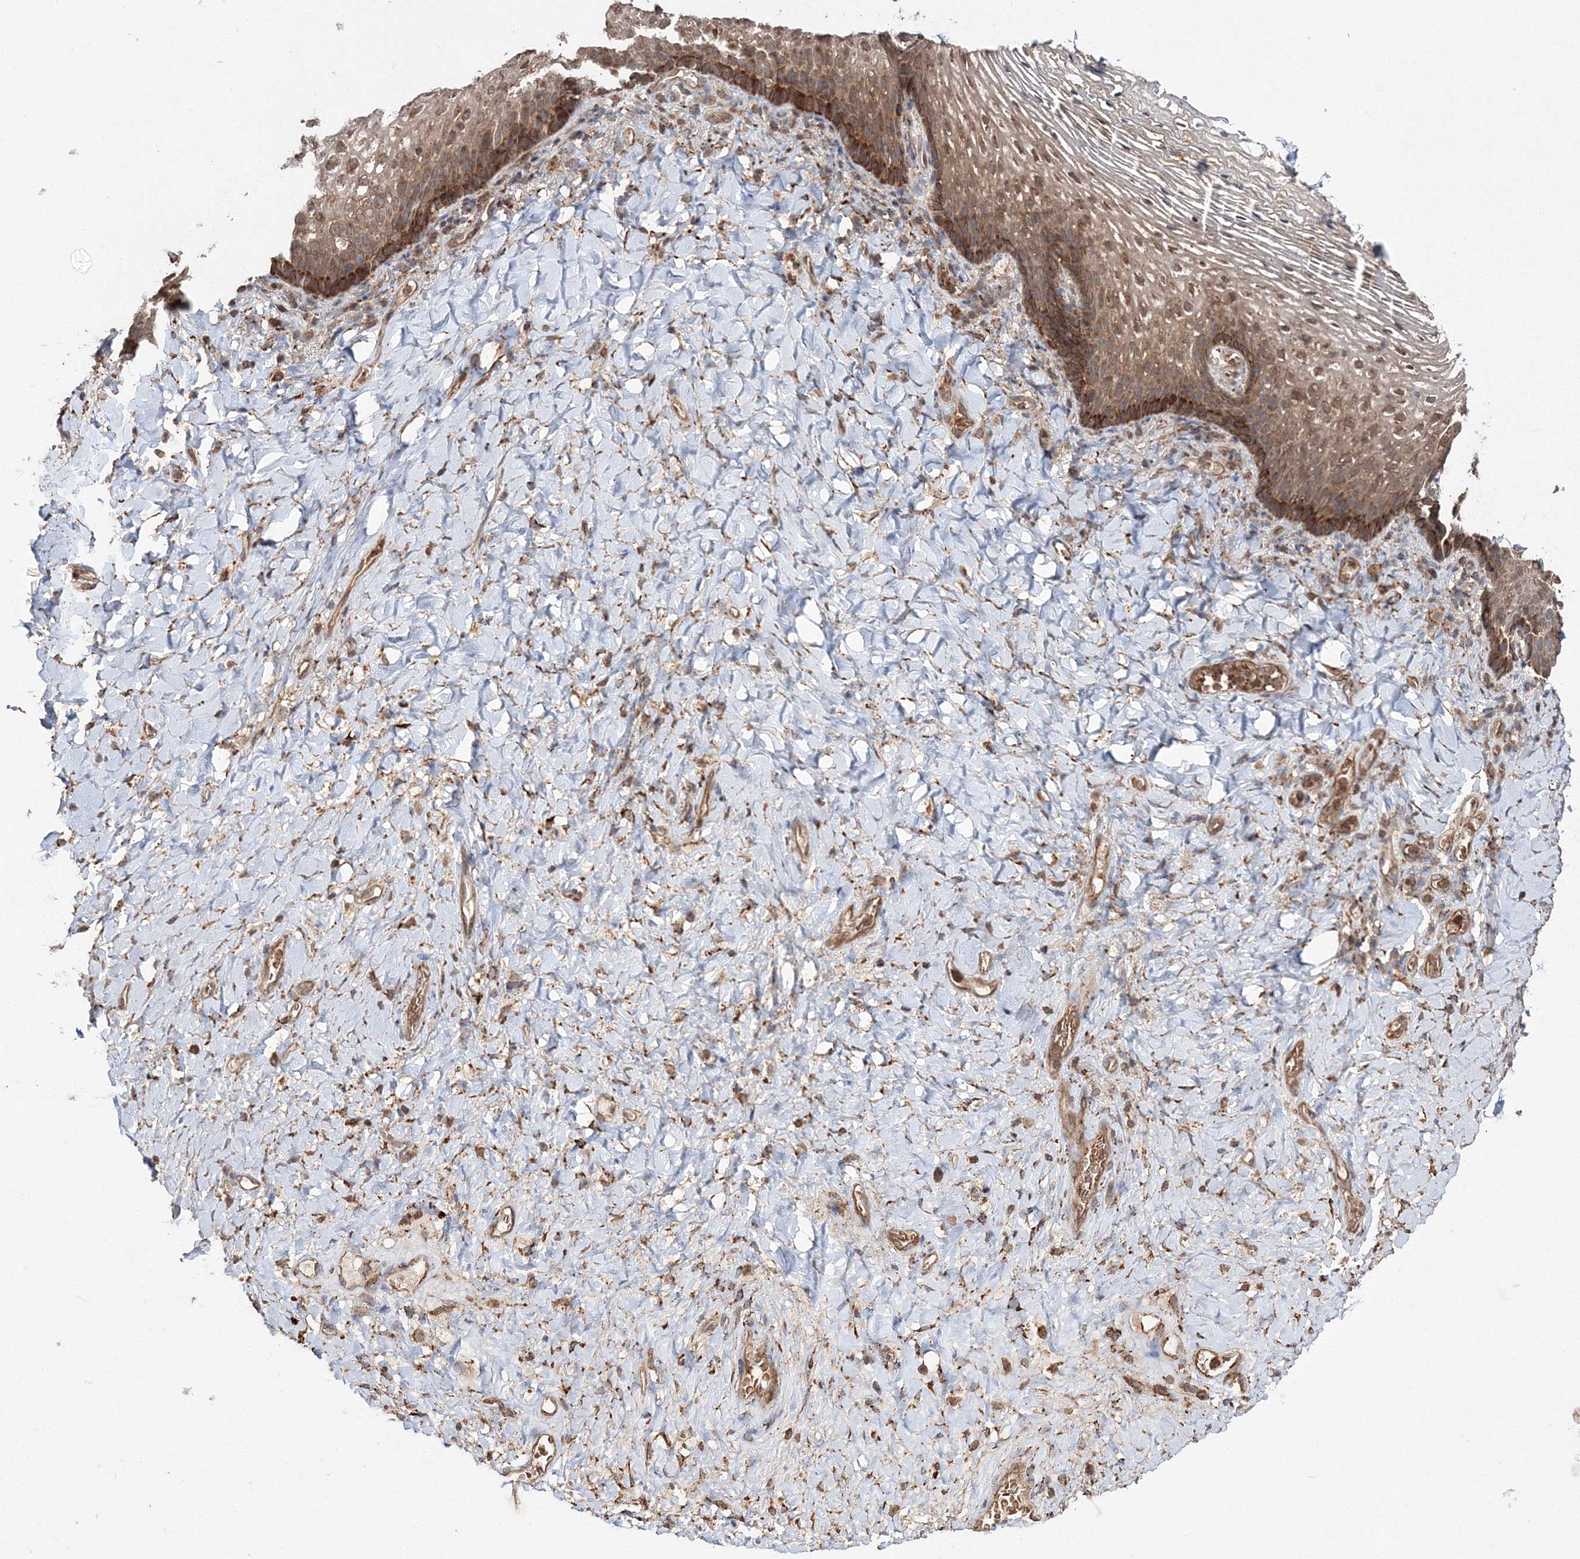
{"staining": {"intensity": "moderate", "quantity": "25%-75%", "location": "cytoplasmic/membranous"}, "tissue": "vagina", "cell_type": "Squamous epithelial cells", "image_type": "normal", "snomed": [{"axis": "morphology", "description": "Normal tissue, NOS"}, {"axis": "topography", "description": "Vagina"}], "caption": "Approximately 25%-75% of squamous epithelial cells in benign vagina show moderate cytoplasmic/membranous protein positivity as visualized by brown immunohistochemical staining.", "gene": "DDO", "patient": {"sex": "female", "age": 60}}